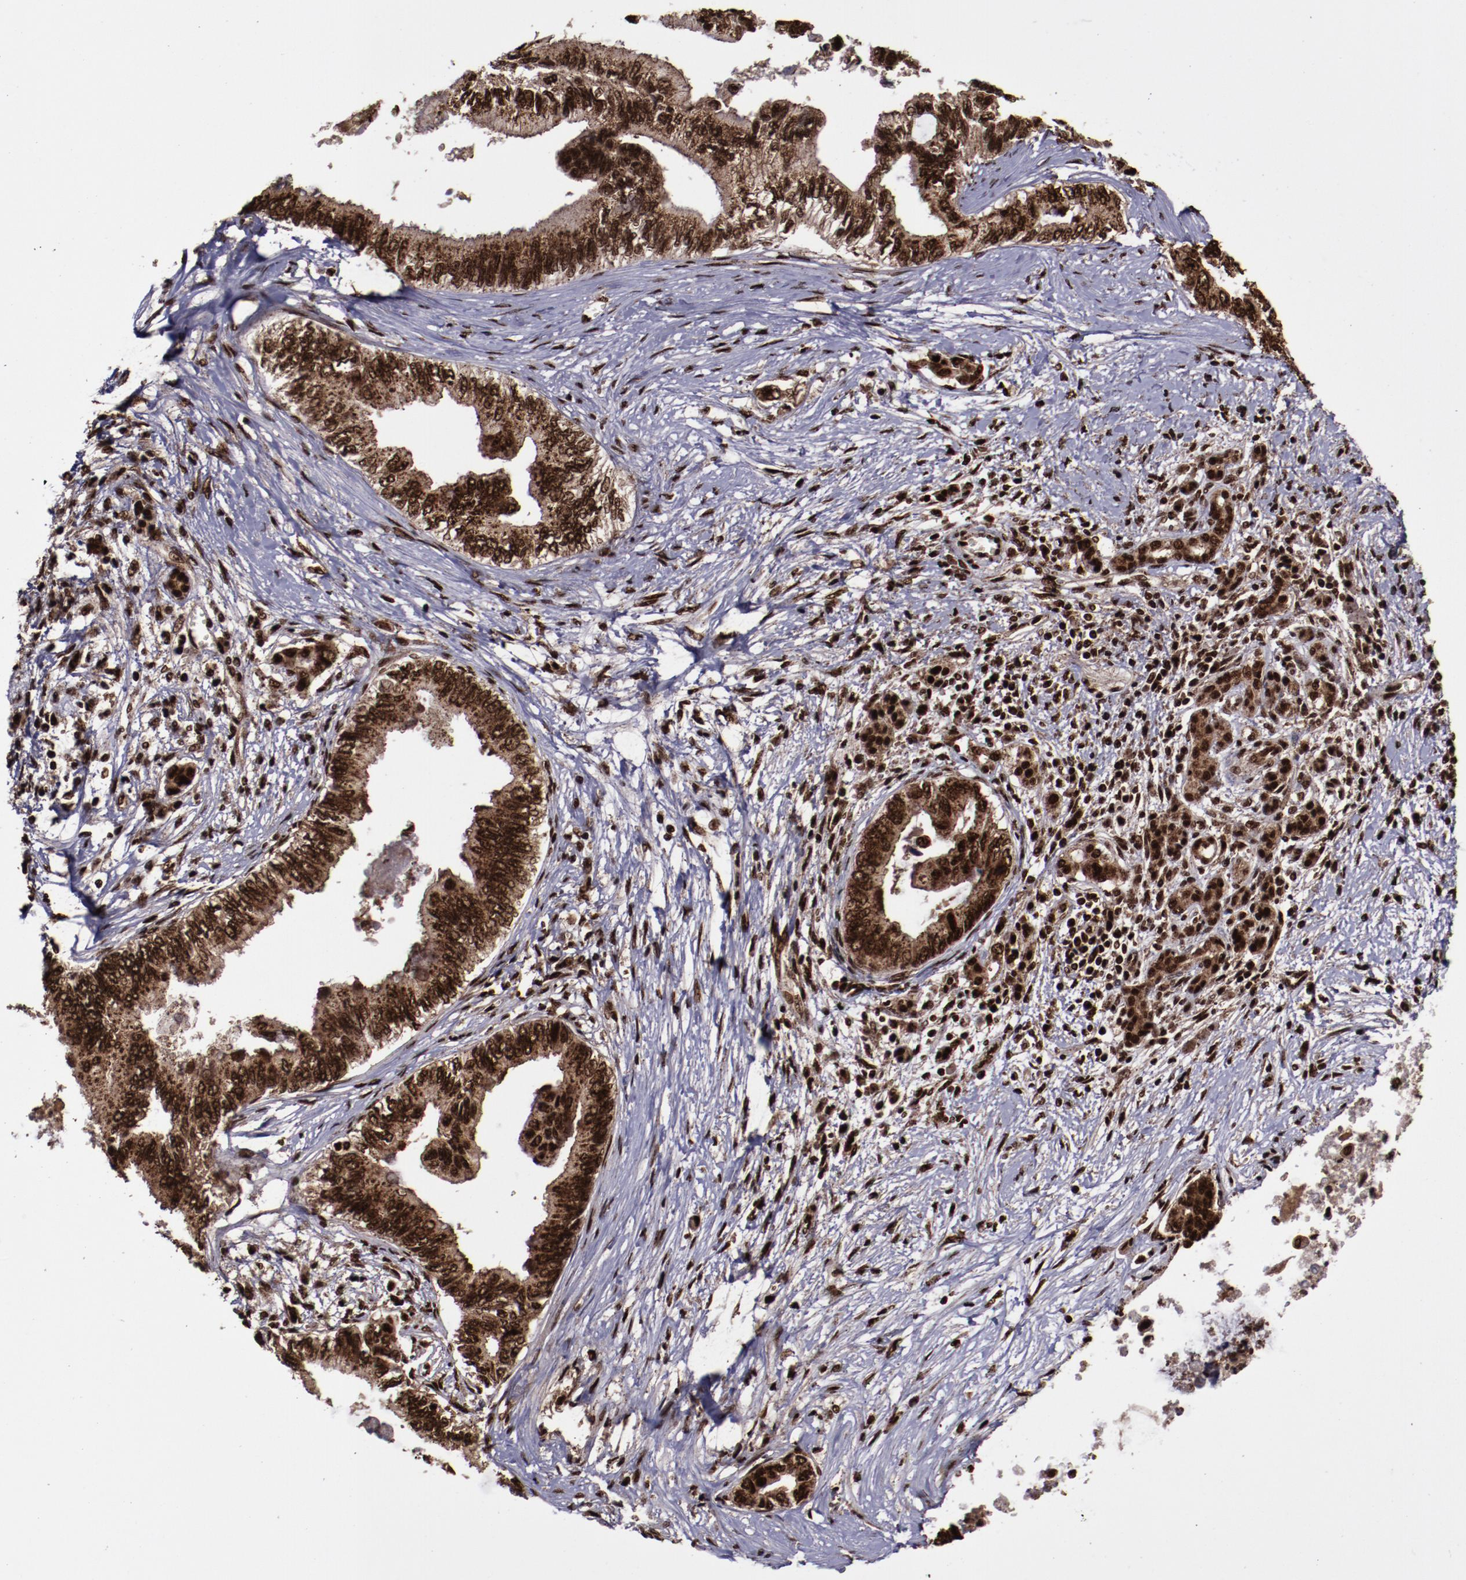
{"staining": {"intensity": "moderate", "quantity": ">75%", "location": "cytoplasmic/membranous,nuclear"}, "tissue": "pancreatic cancer", "cell_type": "Tumor cells", "image_type": "cancer", "snomed": [{"axis": "morphology", "description": "Adenocarcinoma, NOS"}, {"axis": "topography", "description": "Pancreas"}], "caption": "Immunohistochemical staining of pancreatic cancer (adenocarcinoma) shows moderate cytoplasmic/membranous and nuclear protein positivity in about >75% of tumor cells. The protein is shown in brown color, while the nuclei are stained blue.", "gene": "SNW1", "patient": {"sex": "female", "age": 66}}